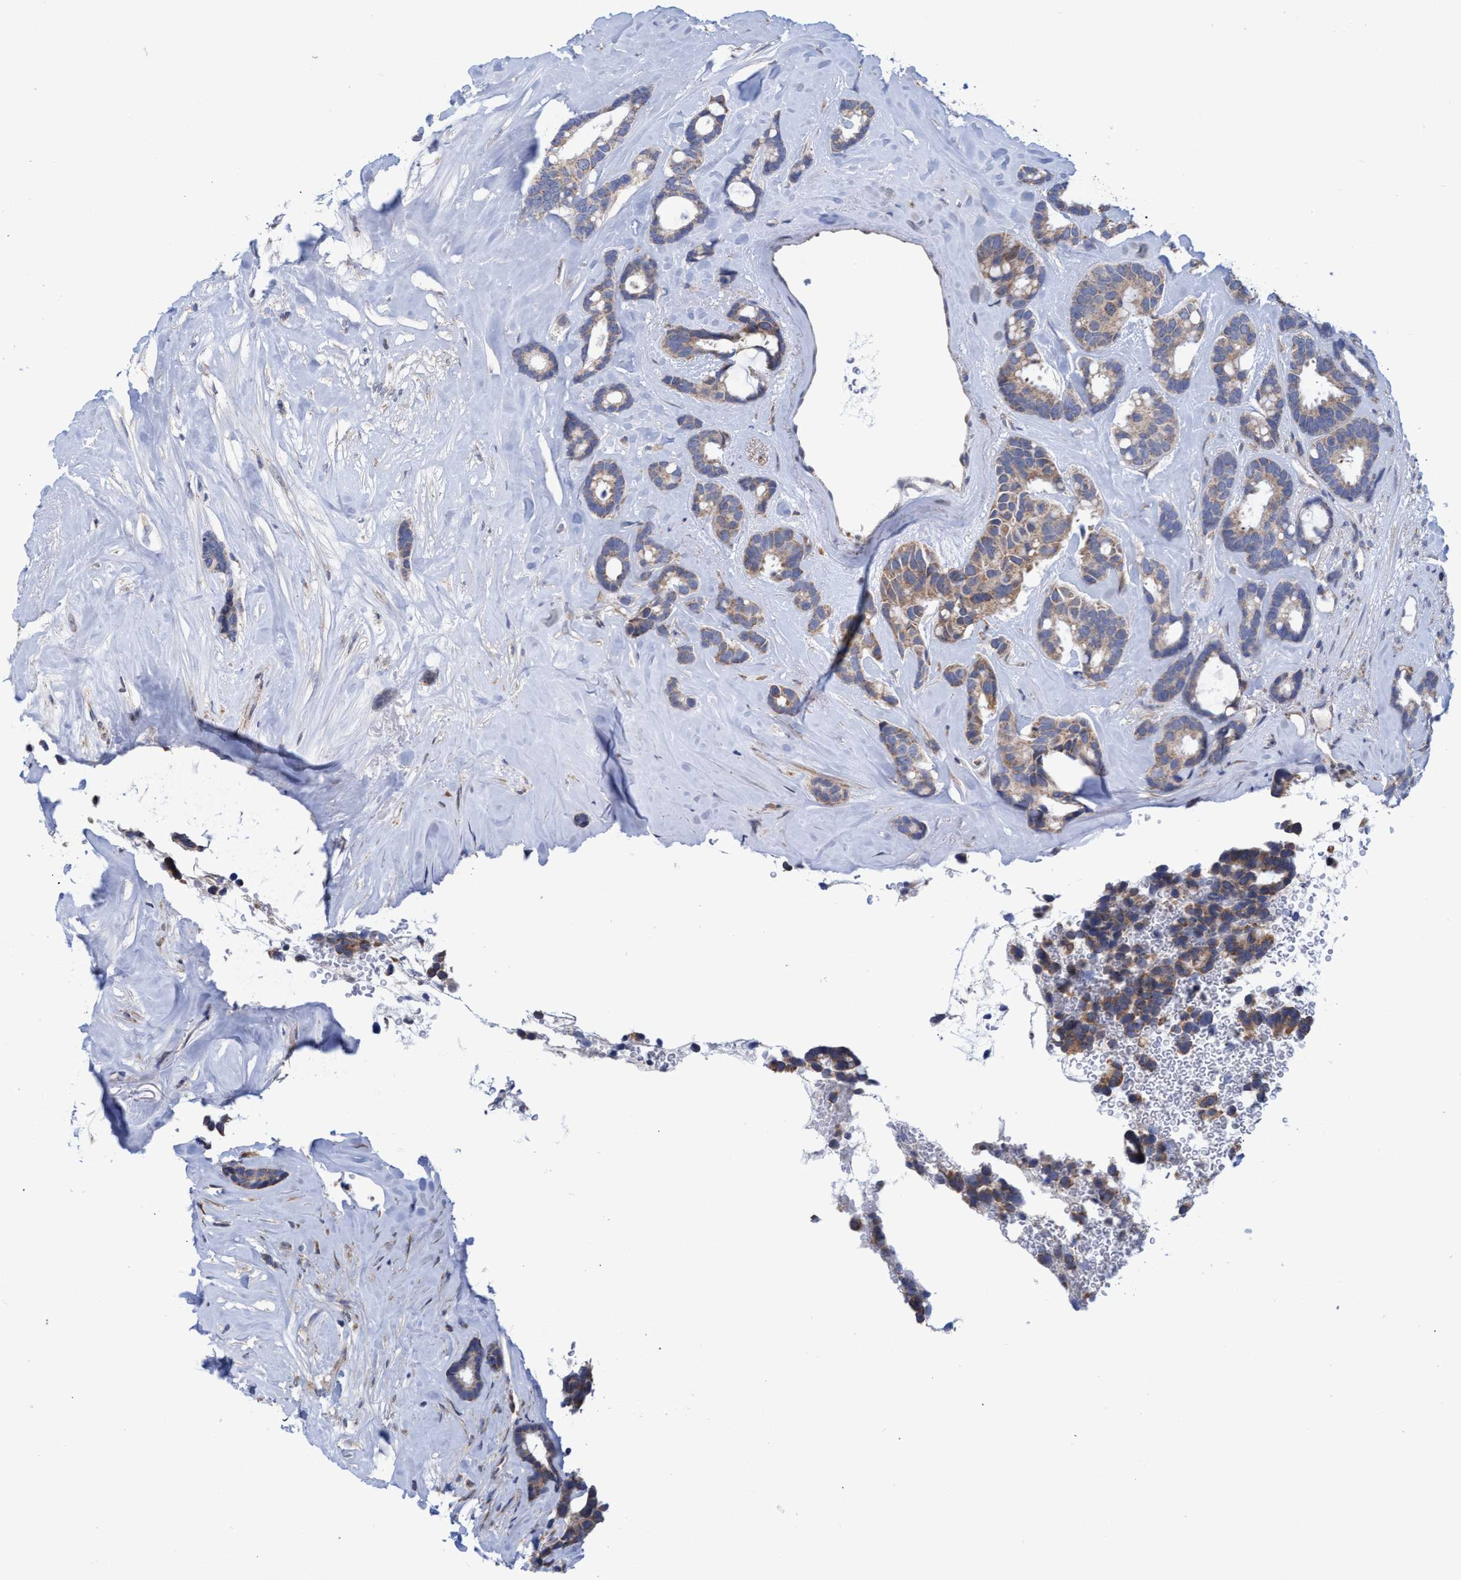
{"staining": {"intensity": "weak", "quantity": "25%-75%", "location": "cytoplasmic/membranous"}, "tissue": "breast cancer", "cell_type": "Tumor cells", "image_type": "cancer", "snomed": [{"axis": "morphology", "description": "Duct carcinoma"}, {"axis": "topography", "description": "Breast"}], "caption": "Tumor cells display low levels of weak cytoplasmic/membranous positivity in approximately 25%-75% of cells in breast cancer.", "gene": "NAT16", "patient": {"sex": "female", "age": 87}}